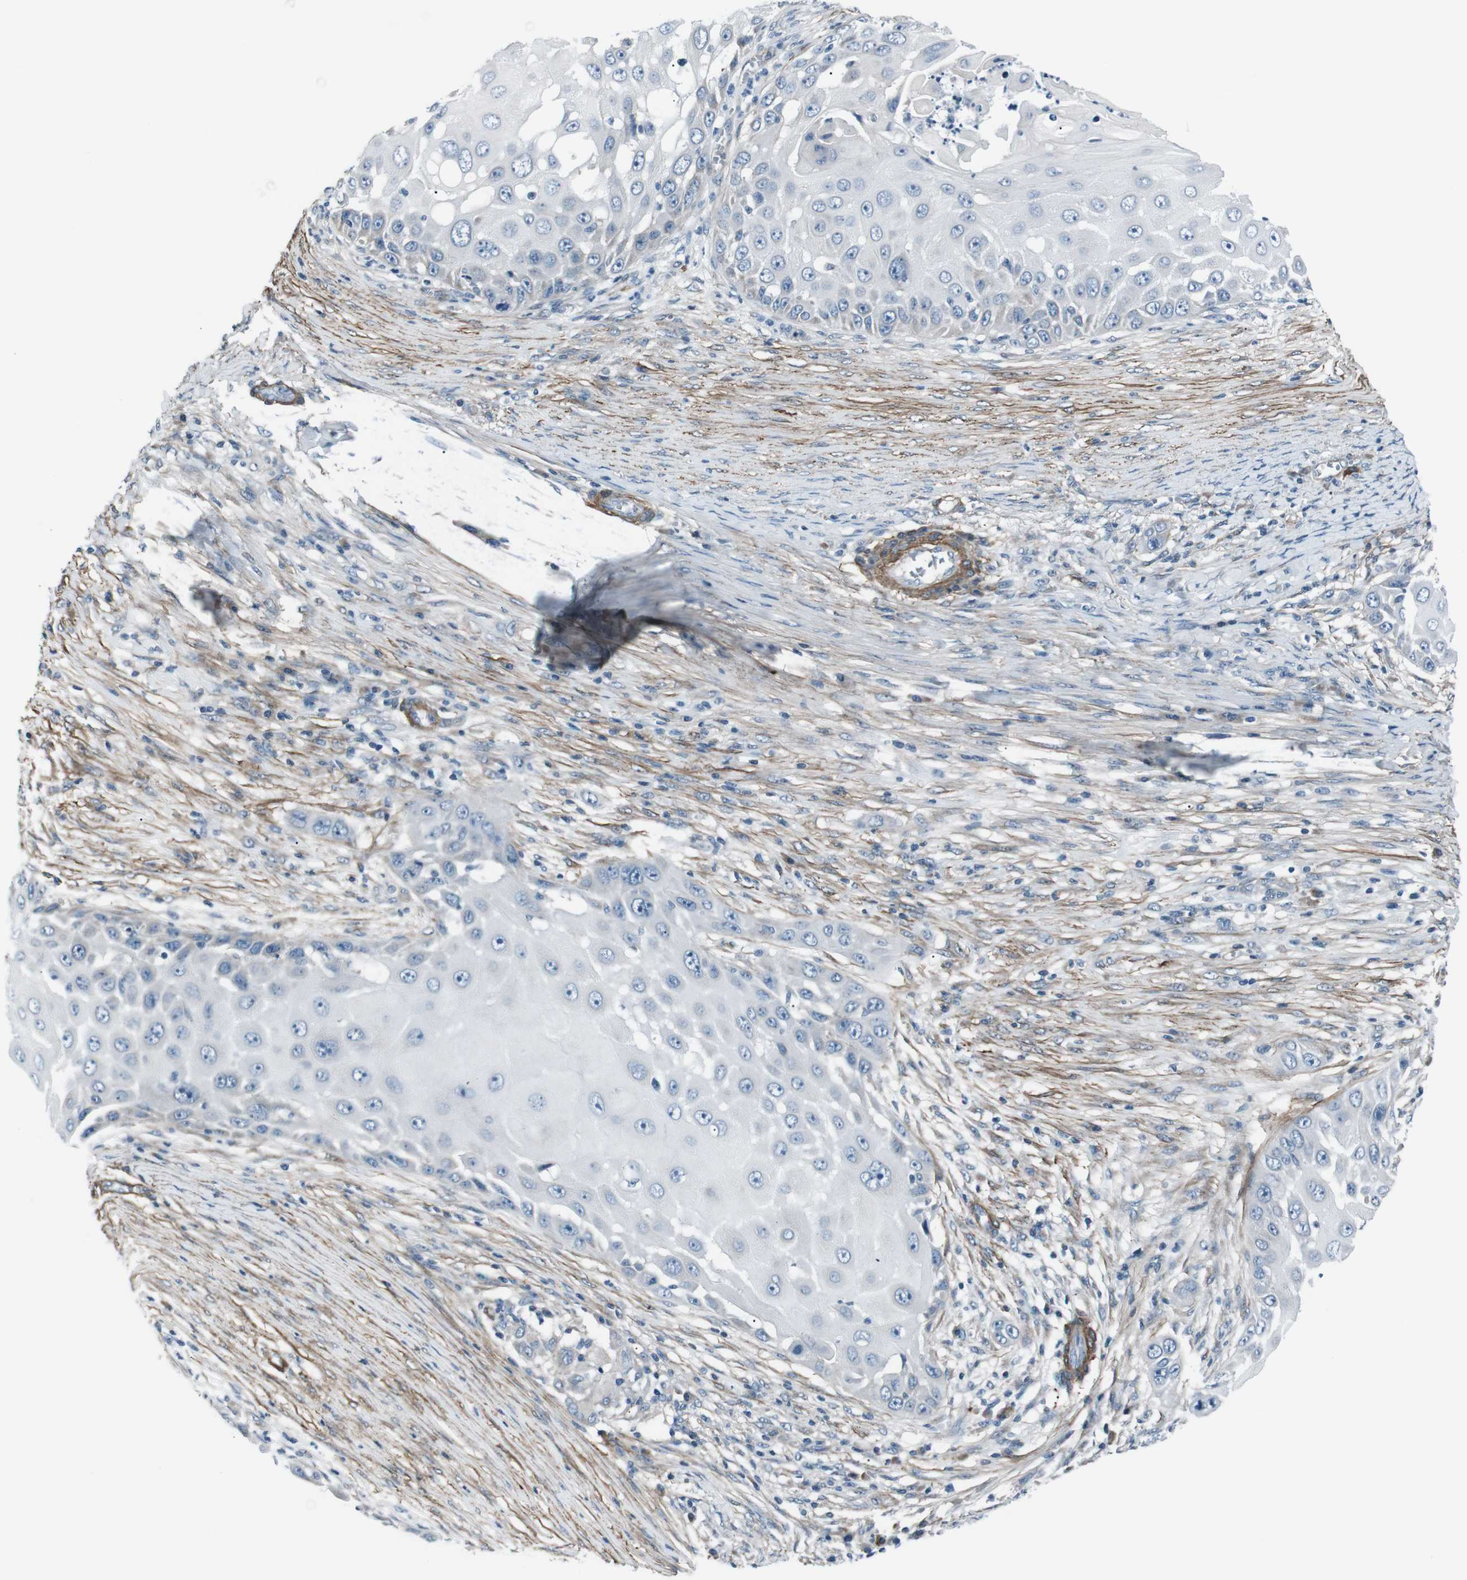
{"staining": {"intensity": "negative", "quantity": "none", "location": "none"}, "tissue": "skin cancer", "cell_type": "Tumor cells", "image_type": "cancer", "snomed": [{"axis": "morphology", "description": "Squamous cell carcinoma, NOS"}, {"axis": "topography", "description": "Skin"}], "caption": "An immunohistochemistry (IHC) image of skin squamous cell carcinoma is shown. There is no staining in tumor cells of skin squamous cell carcinoma.", "gene": "PDLIM5", "patient": {"sex": "female", "age": 44}}